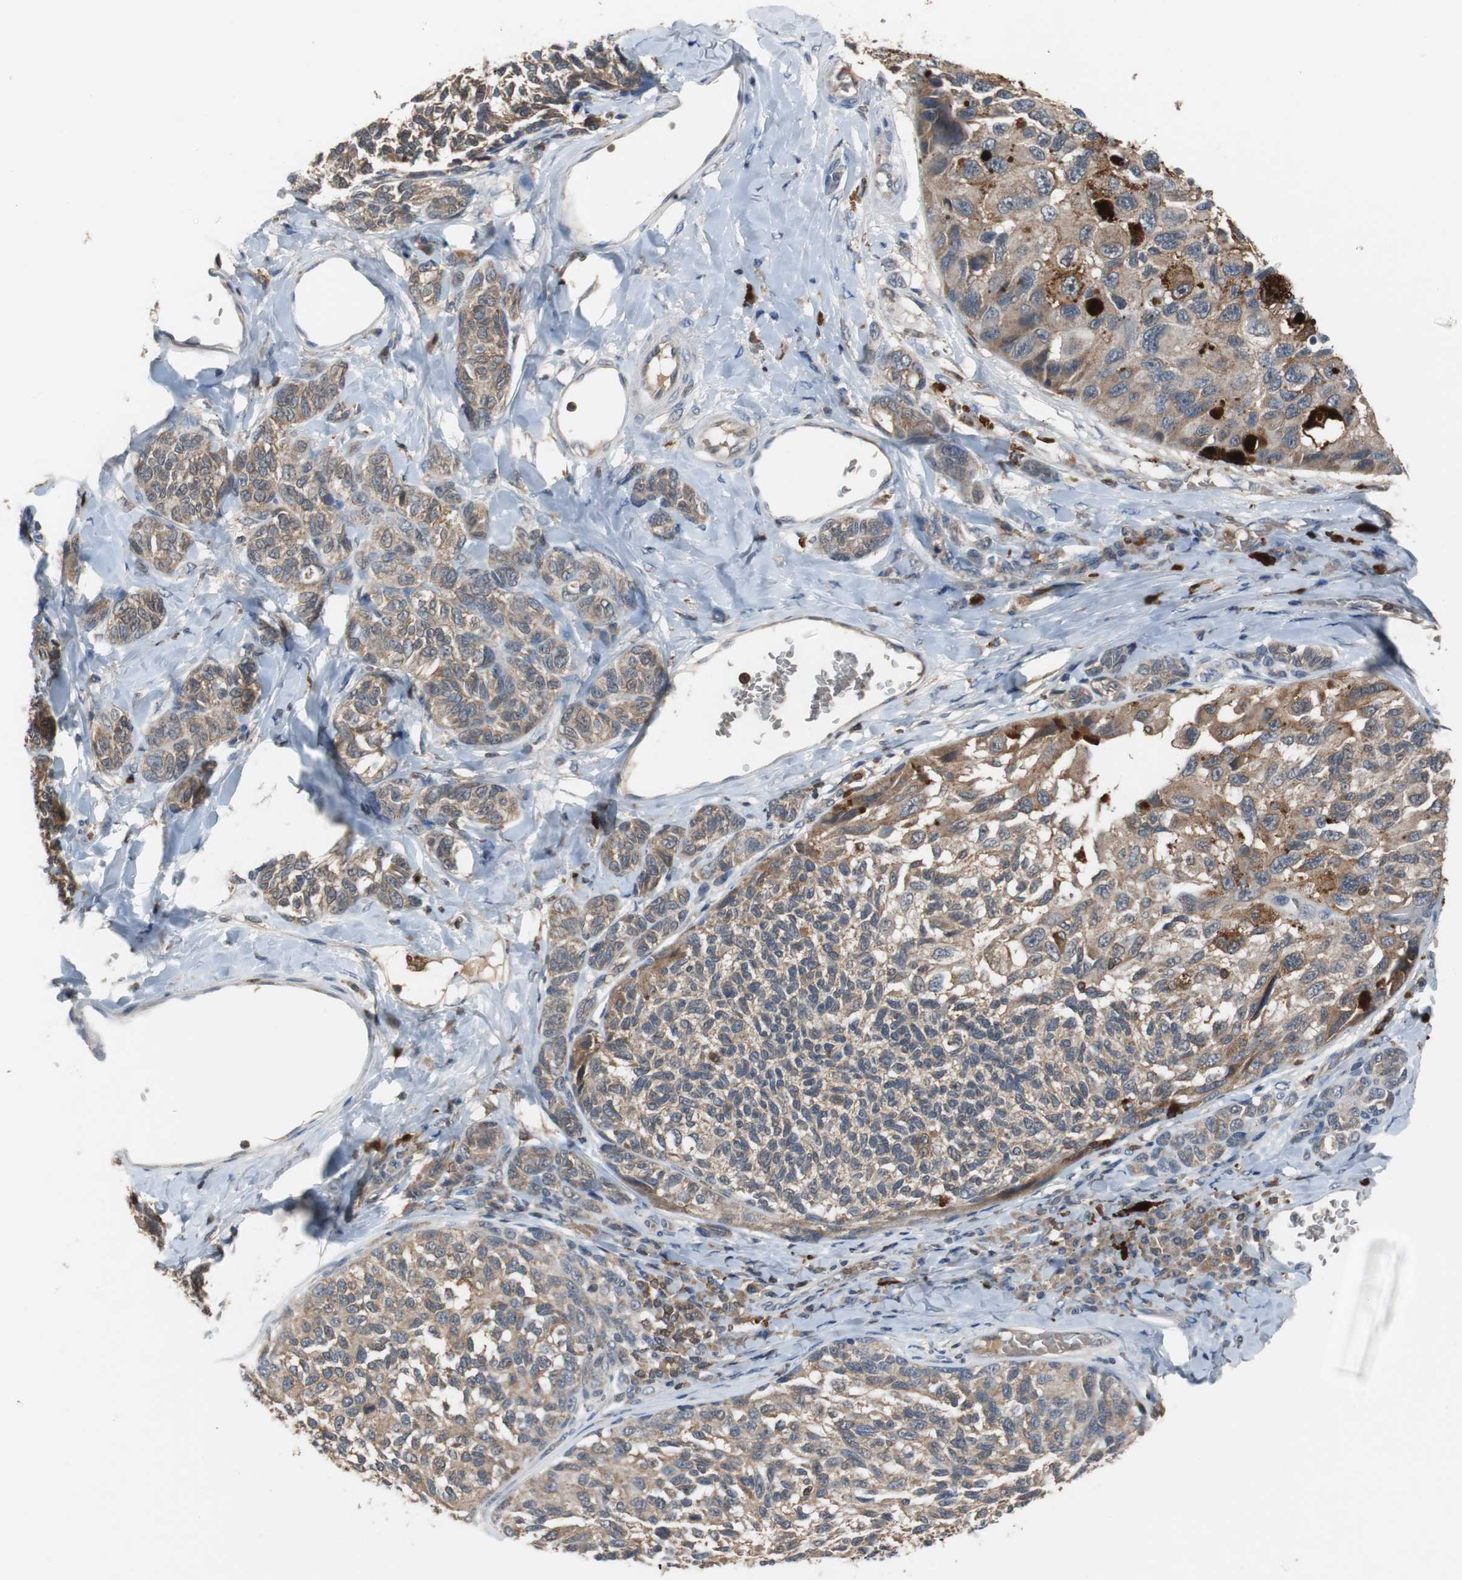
{"staining": {"intensity": "weak", "quantity": ">75%", "location": "cytoplasmic/membranous"}, "tissue": "melanoma", "cell_type": "Tumor cells", "image_type": "cancer", "snomed": [{"axis": "morphology", "description": "Malignant melanoma, NOS"}, {"axis": "topography", "description": "Skin"}], "caption": "IHC of human malignant melanoma demonstrates low levels of weak cytoplasmic/membranous positivity in about >75% of tumor cells.", "gene": "CALB2", "patient": {"sex": "female", "age": 73}}